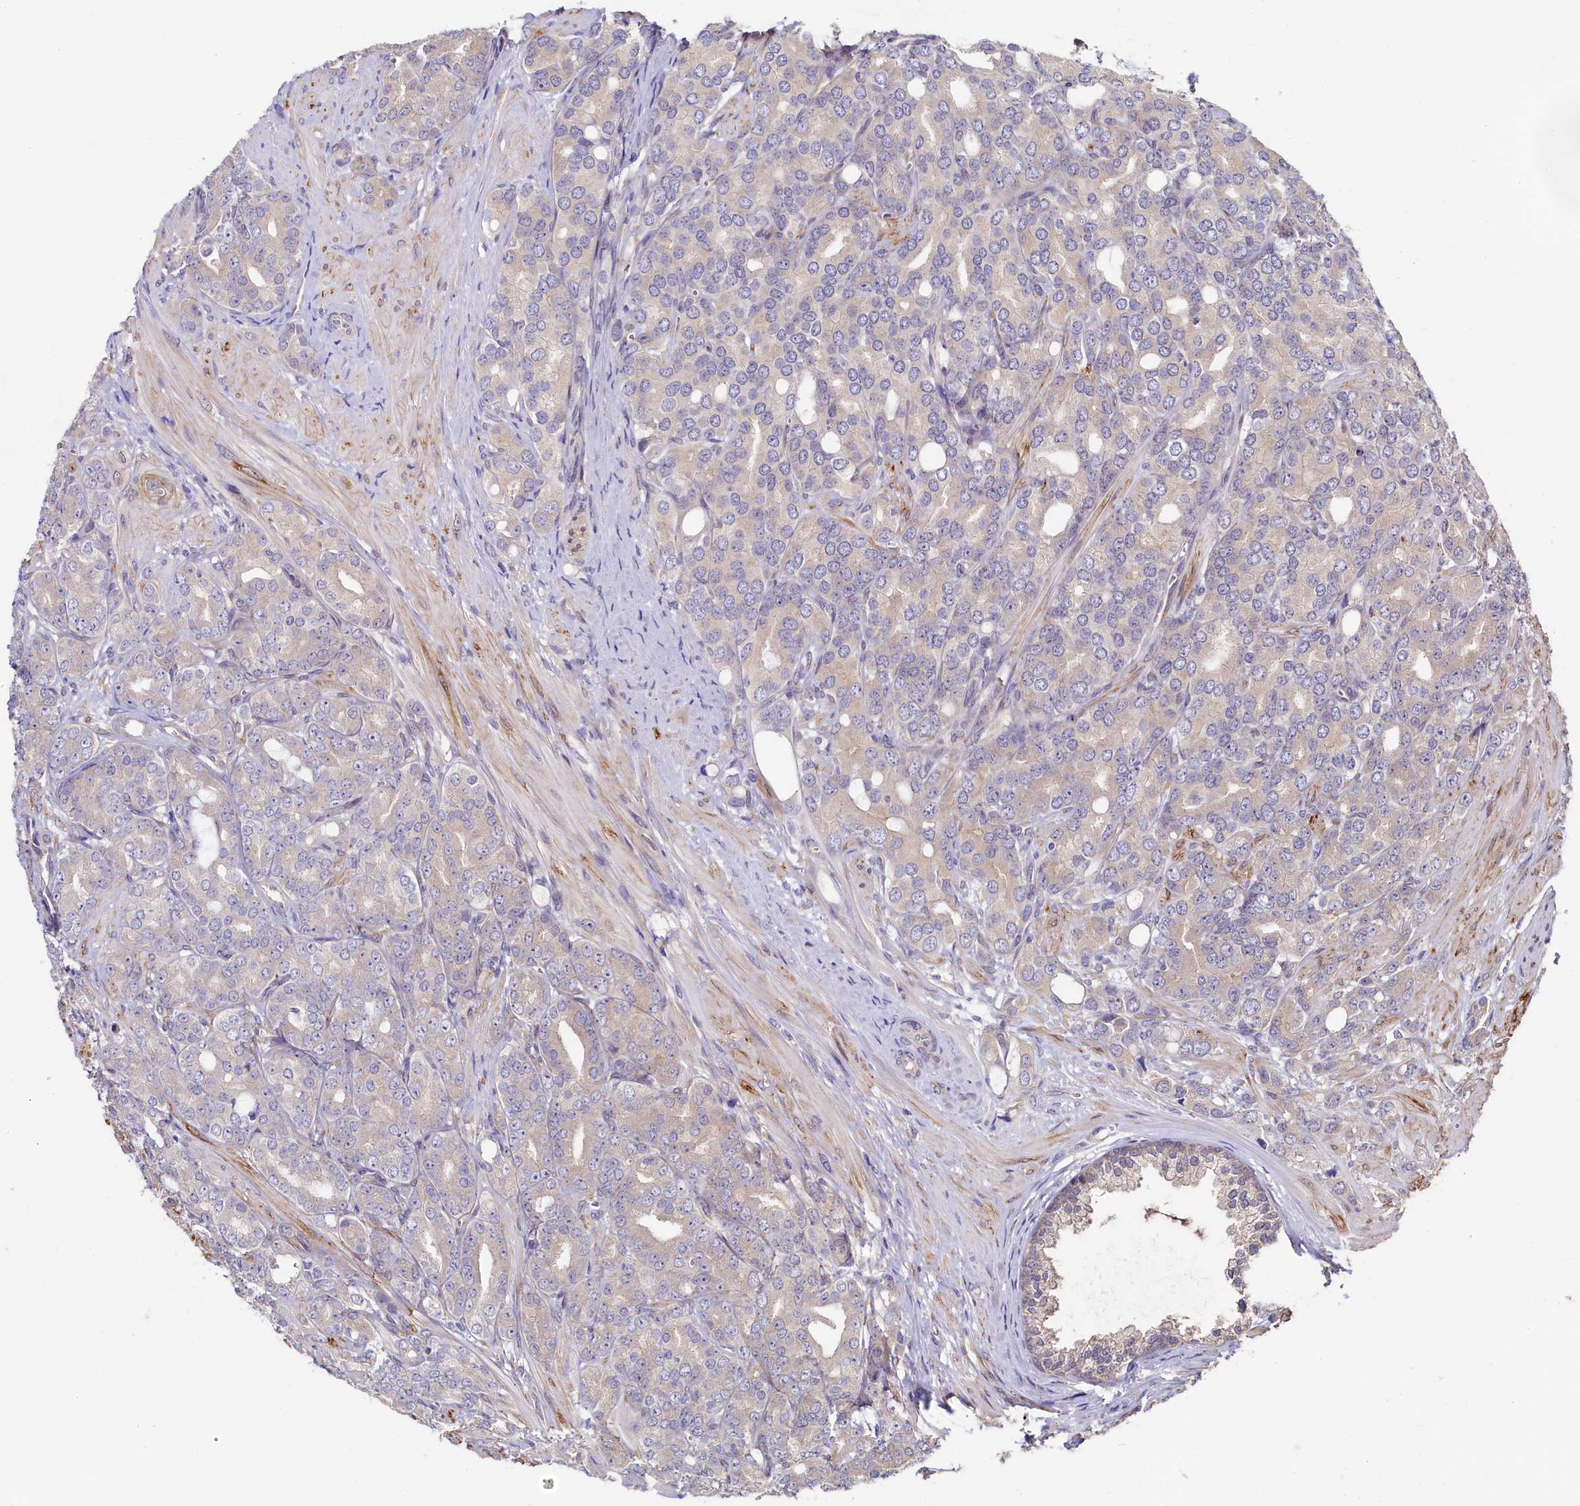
{"staining": {"intensity": "negative", "quantity": "none", "location": "none"}, "tissue": "prostate cancer", "cell_type": "Tumor cells", "image_type": "cancer", "snomed": [{"axis": "morphology", "description": "Adenocarcinoma, High grade"}, {"axis": "topography", "description": "Prostate"}], "caption": "The micrograph demonstrates no staining of tumor cells in prostate adenocarcinoma (high-grade). (DAB immunohistochemistry (IHC), high magnification).", "gene": "SPATA2L", "patient": {"sex": "male", "age": 62}}